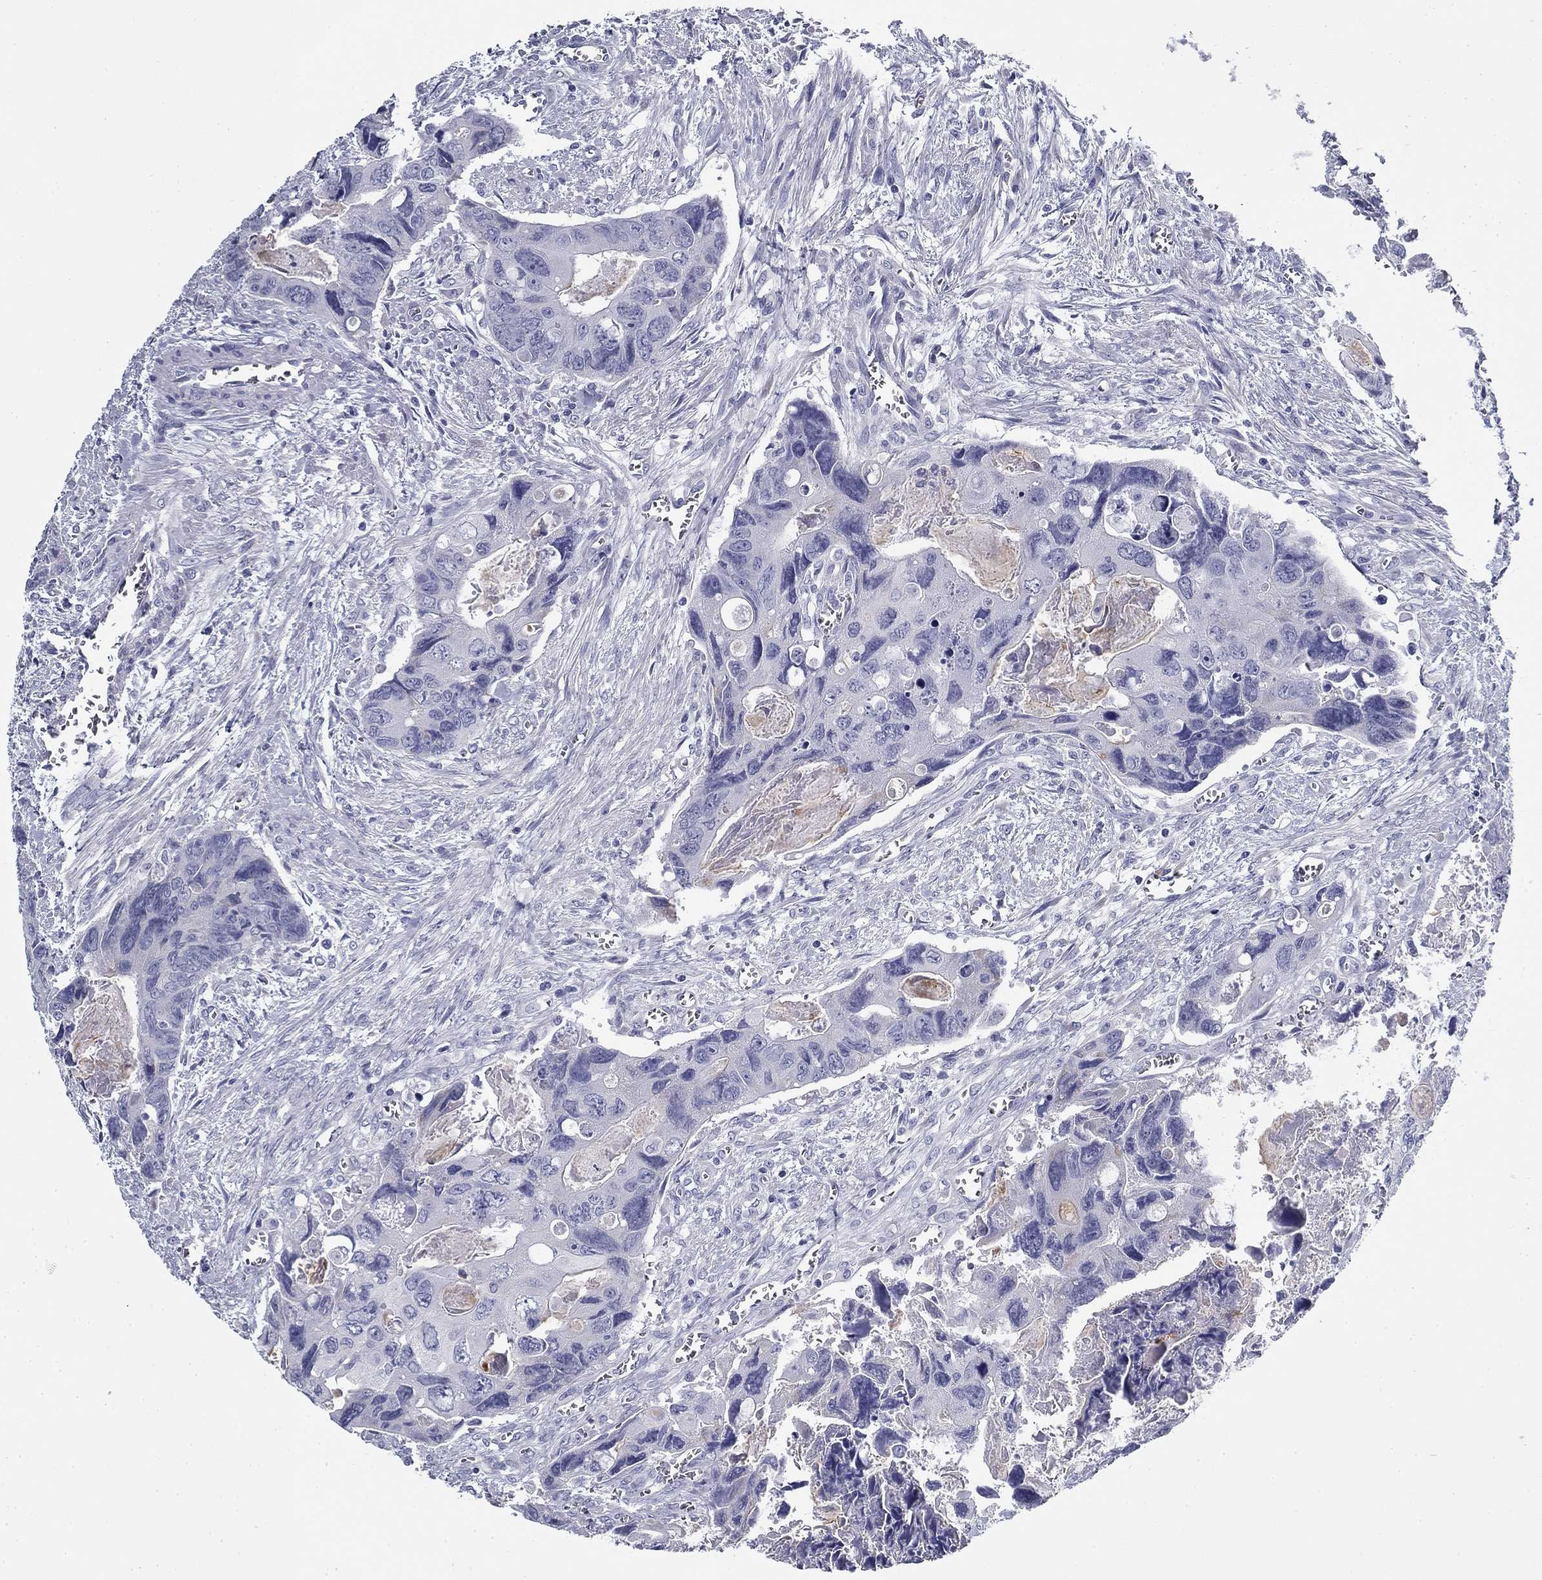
{"staining": {"intensity": "negative", "quantity": "none", "location": "none"}, "tissue": "colorectal cancer", "cell_type": "Tumor cells", "image_type": "cancer", "snomed": [{"axis": "morphology", "description": "Adenocarcinoma, NOS"}, {"axis": "topography", "description": "Rectum"}], "caption": "There is no significant positivity in tumor cells of adenocarcinoma (colorectal). (Brightfield microscopy of DAB (3,3'-diaminobenzidine) immunohistochemistry (IHC) at high magnification).", "gene": "ZP2", "patient": {"sex": "male", "age": 62}}